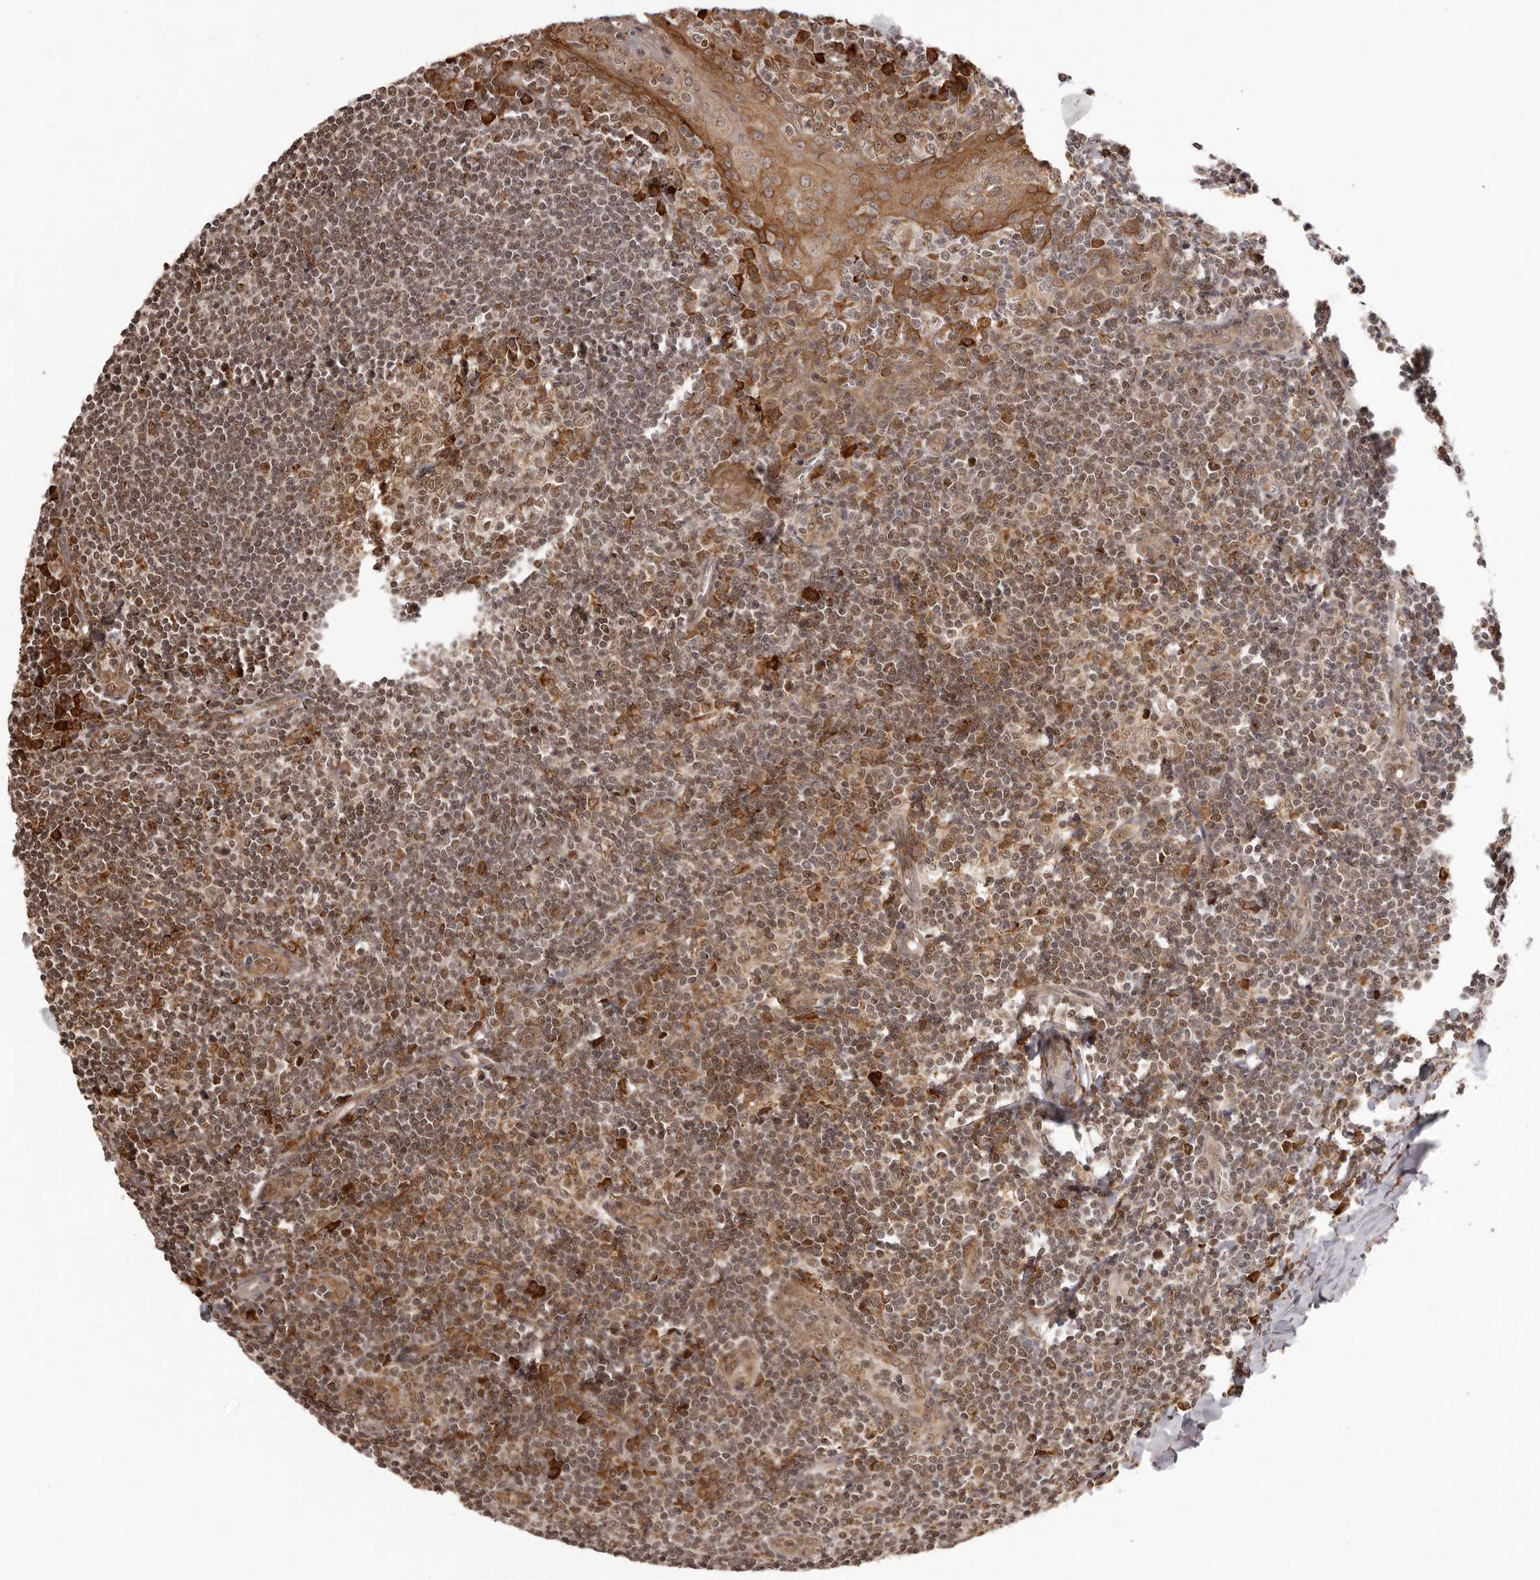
{"staining": {"intensity": "moderate", "quantity": "25%-75%", "location": "nuclear"}, "tissue": "tonsil", "cell_type": "Germinal center cells", "image_type": "normal", "snomed": [{"axis": "morphology", "description": "Normal tissue, NOS"}, {"axis": "topography", "description": "Tonsil"}], "caption": "Germinal center cells demonstrate moderate nuclear staining in approximately 25%-75% of cells in unremarkable tonsil. (DAB IHC with brightfield microscopy, high magnification).", "gene": "IL32", "patient": {"sex": "male", "age": 27}}